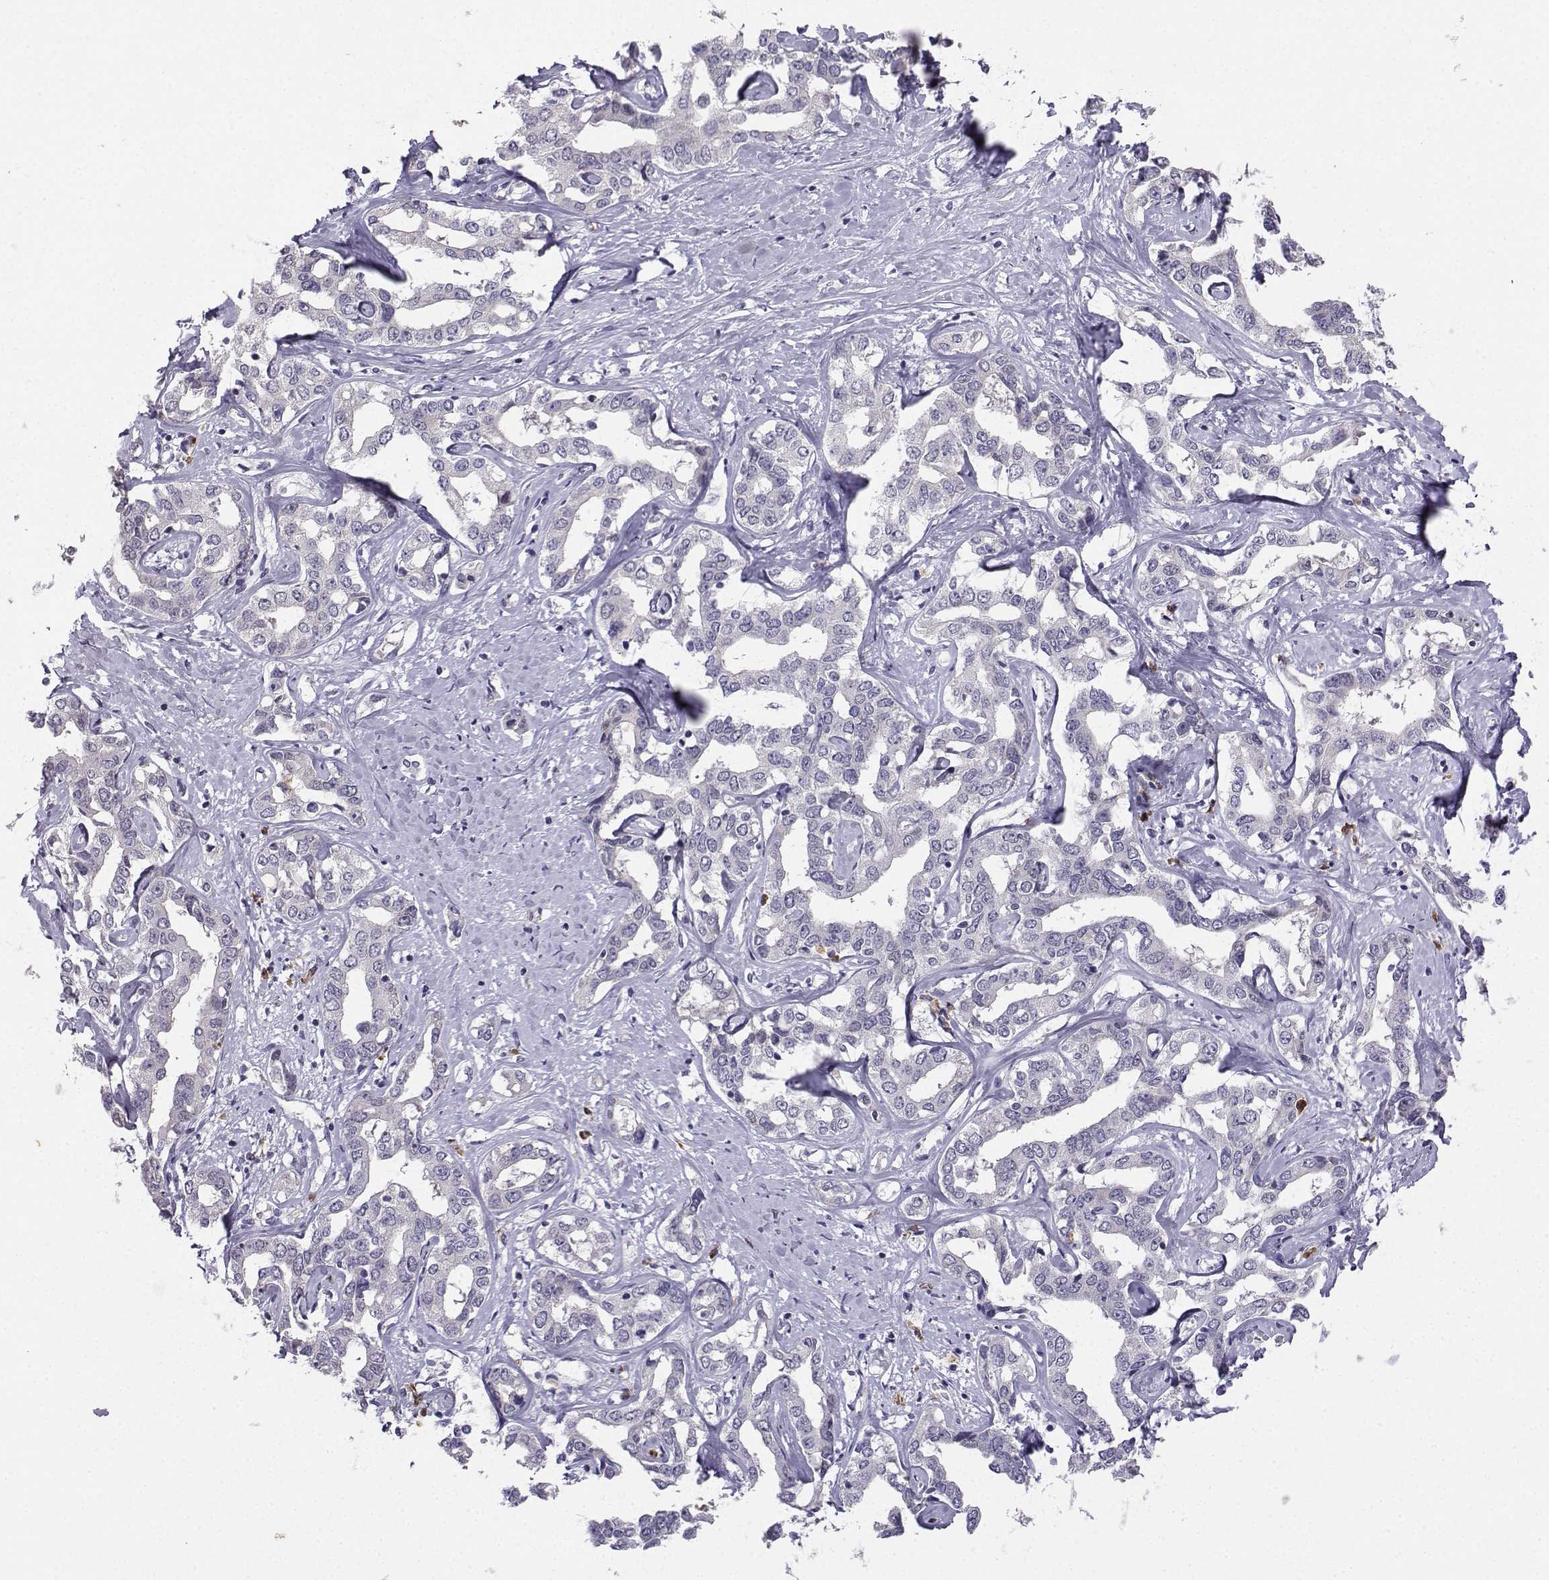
{"staining": {"intensity": "negative", "quantity": "none", "location": "none"}, "tissue": "liver cancer", "cell_type": "Tumor cells", "image_type": "cancer", "snomed": [{"axis": "morphology", "description": "Cholangiocarcinoma"}, {"axis": "topography", "description": "Liver"}], "caption": "The immunohistochemistry image has no significant positivity in tumor cells of cholangiocarcinoma (liver) tissue.", "gene": "CALY", "patient": {"sex": "male", "age": 59}}